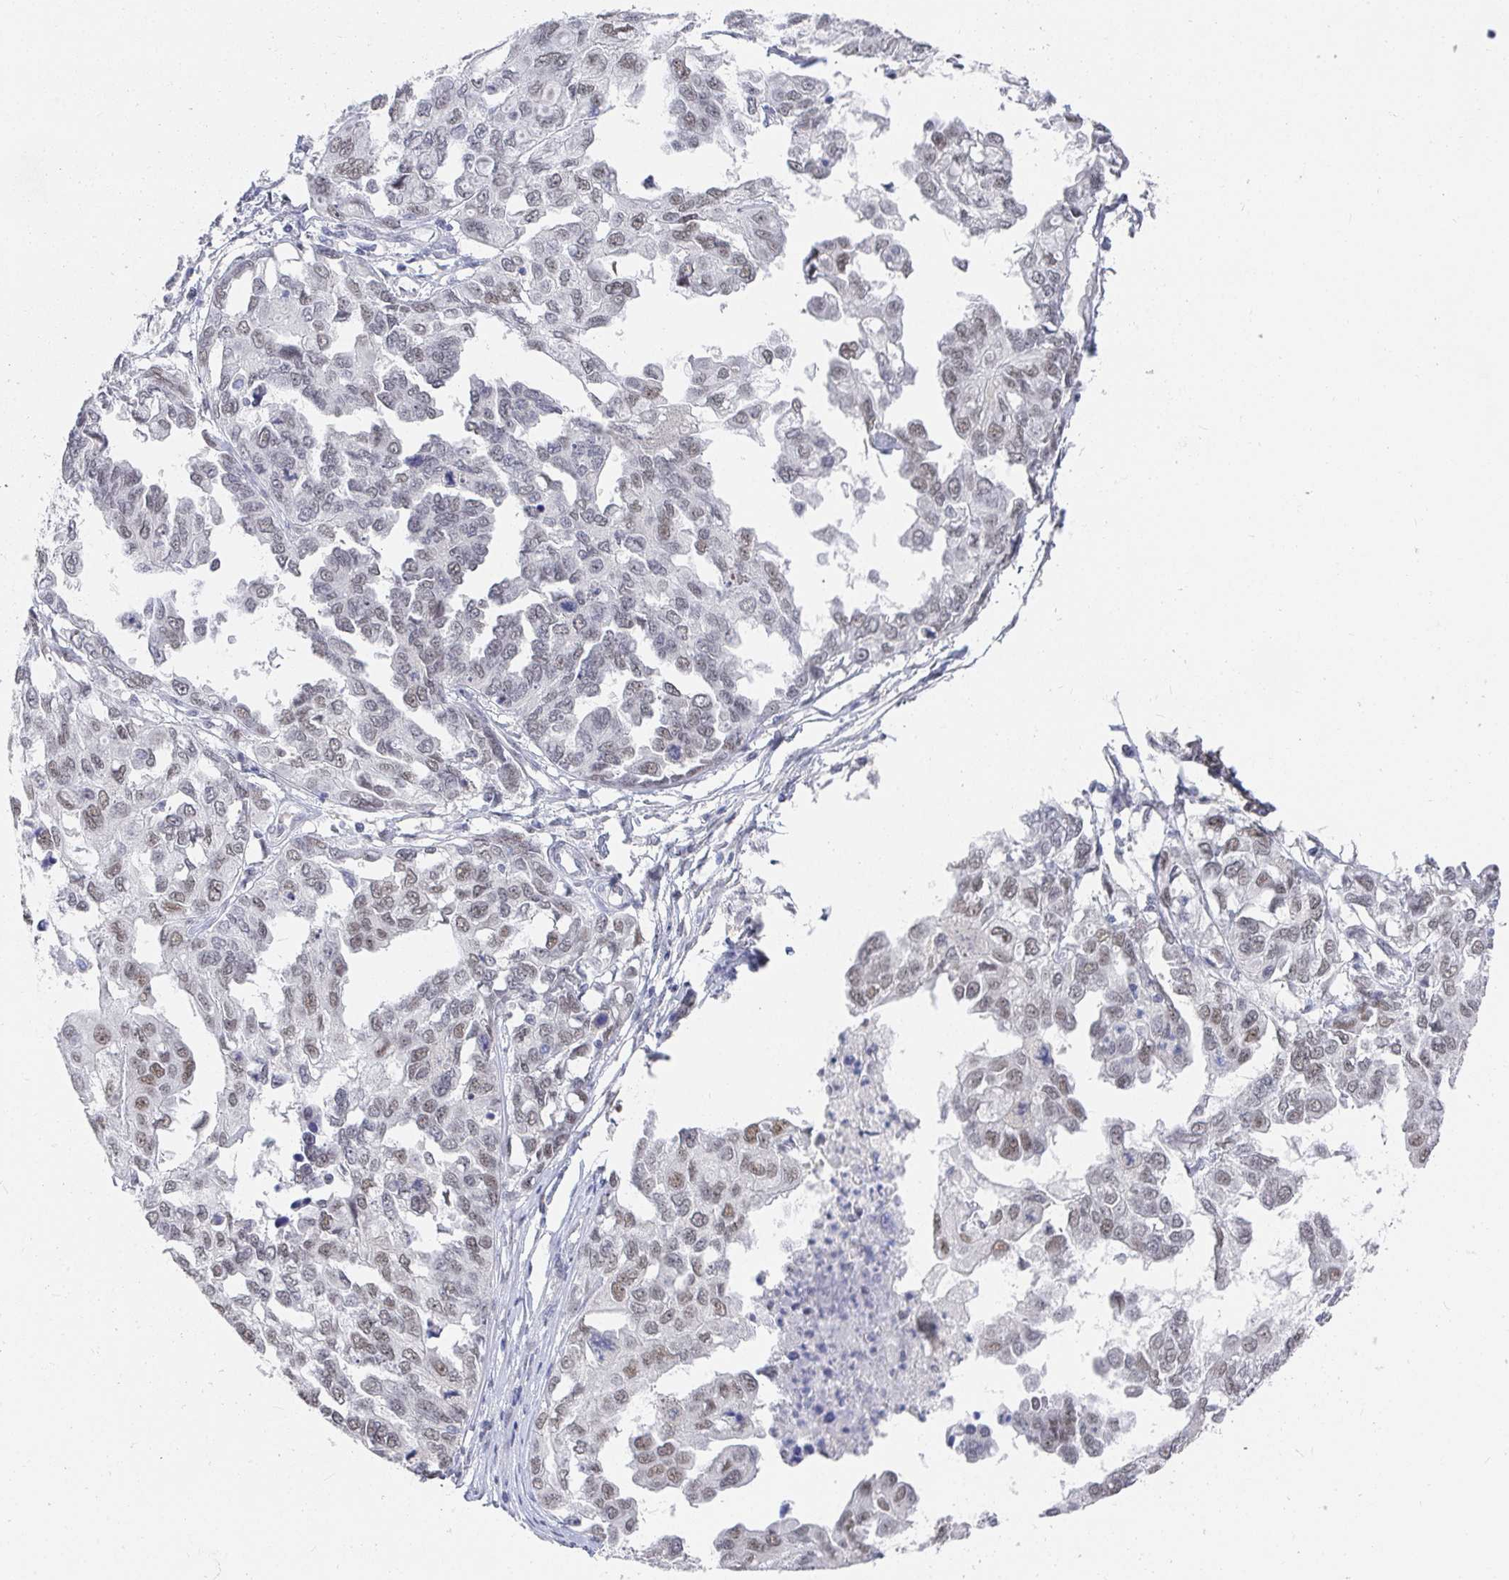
{"staining": {"intensity": "moderate", "quantity": "25%-75%", "location": "nuclear"}, "tissue": "ovarian cancer", "cell_type": "Tumor cells", "image_type": "cancer", "snomed": [{"axis": "morphology", "description": "Cystadenocarcinoma, serous, NOS"}, {"axis": "topography", "description": "Ovary"}], "caption": "Ovarian cancer was stained to show a protein in brown. There is medium levels of moderate nuclear staining in about 25%-75% of tumor cells.", "gene": "RCOR1", "patient": {"sex": "female", "age": 53}}